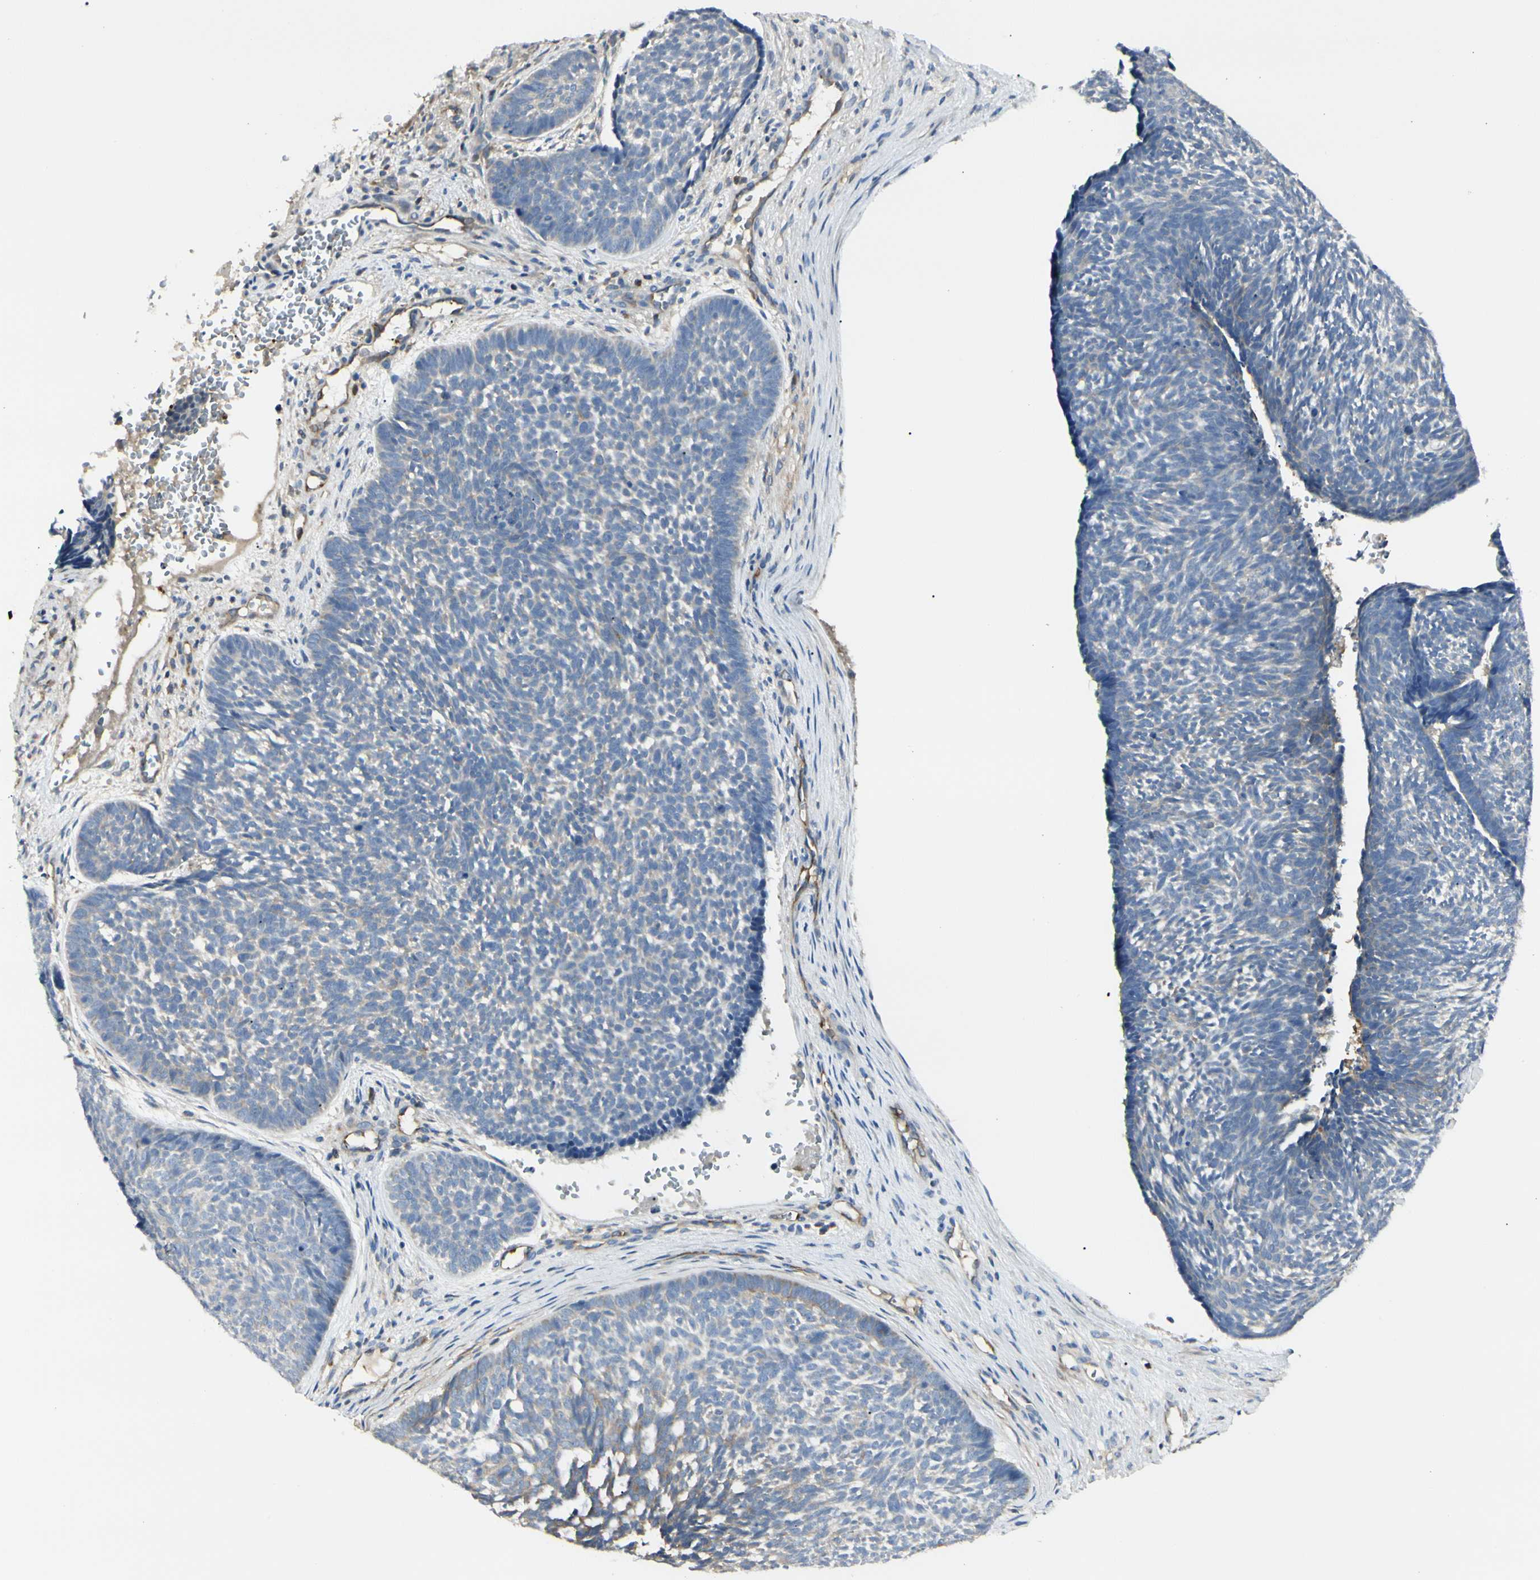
{"staining": {"intensity": "weak", "quantity": "25%-75%", "location": "cytoplasmic/membranous"}, "tissue": "skin cancer", "cell_type": "Tumor cells", "image_type": "cancer", "snomed": [{"axis": "morphology", "description": "Basal cell carcinoma"}, {"axis": "topography", "description": "Skin"}], "caption": "Immunohistochemical staining of human skin basal cell carcinoma demonstrates low levels of weak cytoplasmic/membranous staining in approximately 25%-75% of tumor cells.", "gene": "NFKB2", "patient": {"sex": "male", "age": 84}}